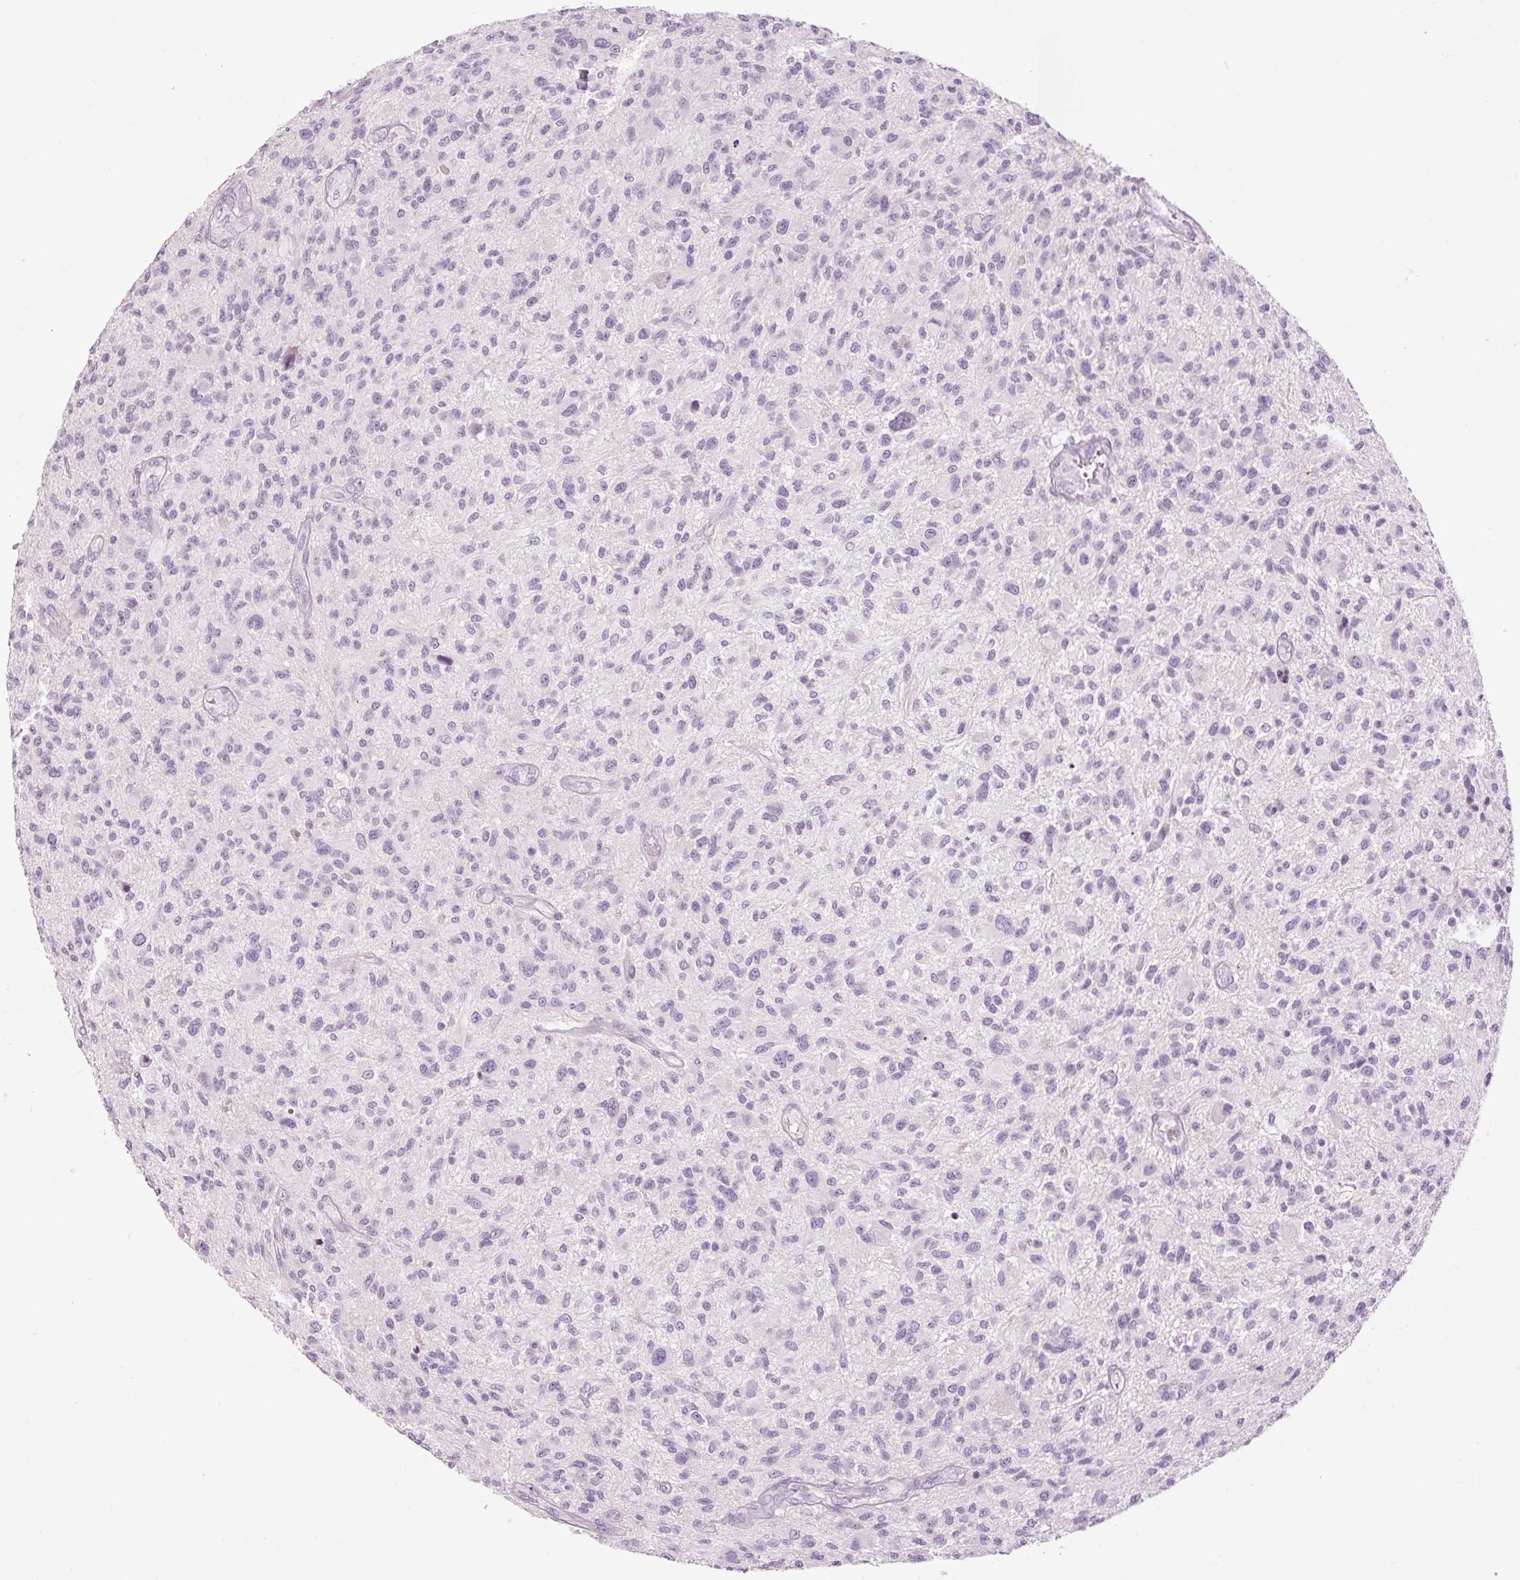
{"staining": {"intensity": "negative", "quantity": "none", "location": "none"}, "tissue": "glioma", "cell_type": "Tumor cells", "image_type": "cancer", "snomed": [{"axis": "morphology", "description": "Glioma, malignant, High grade"}, {"axis": "topography", "description": "Brain"}], "caption": "DAB immunohistochemical staining of glioma displays no significant staining in tumor cells.", "gene": "KLF1", "patient": {"sex": "male", "age": 47}}